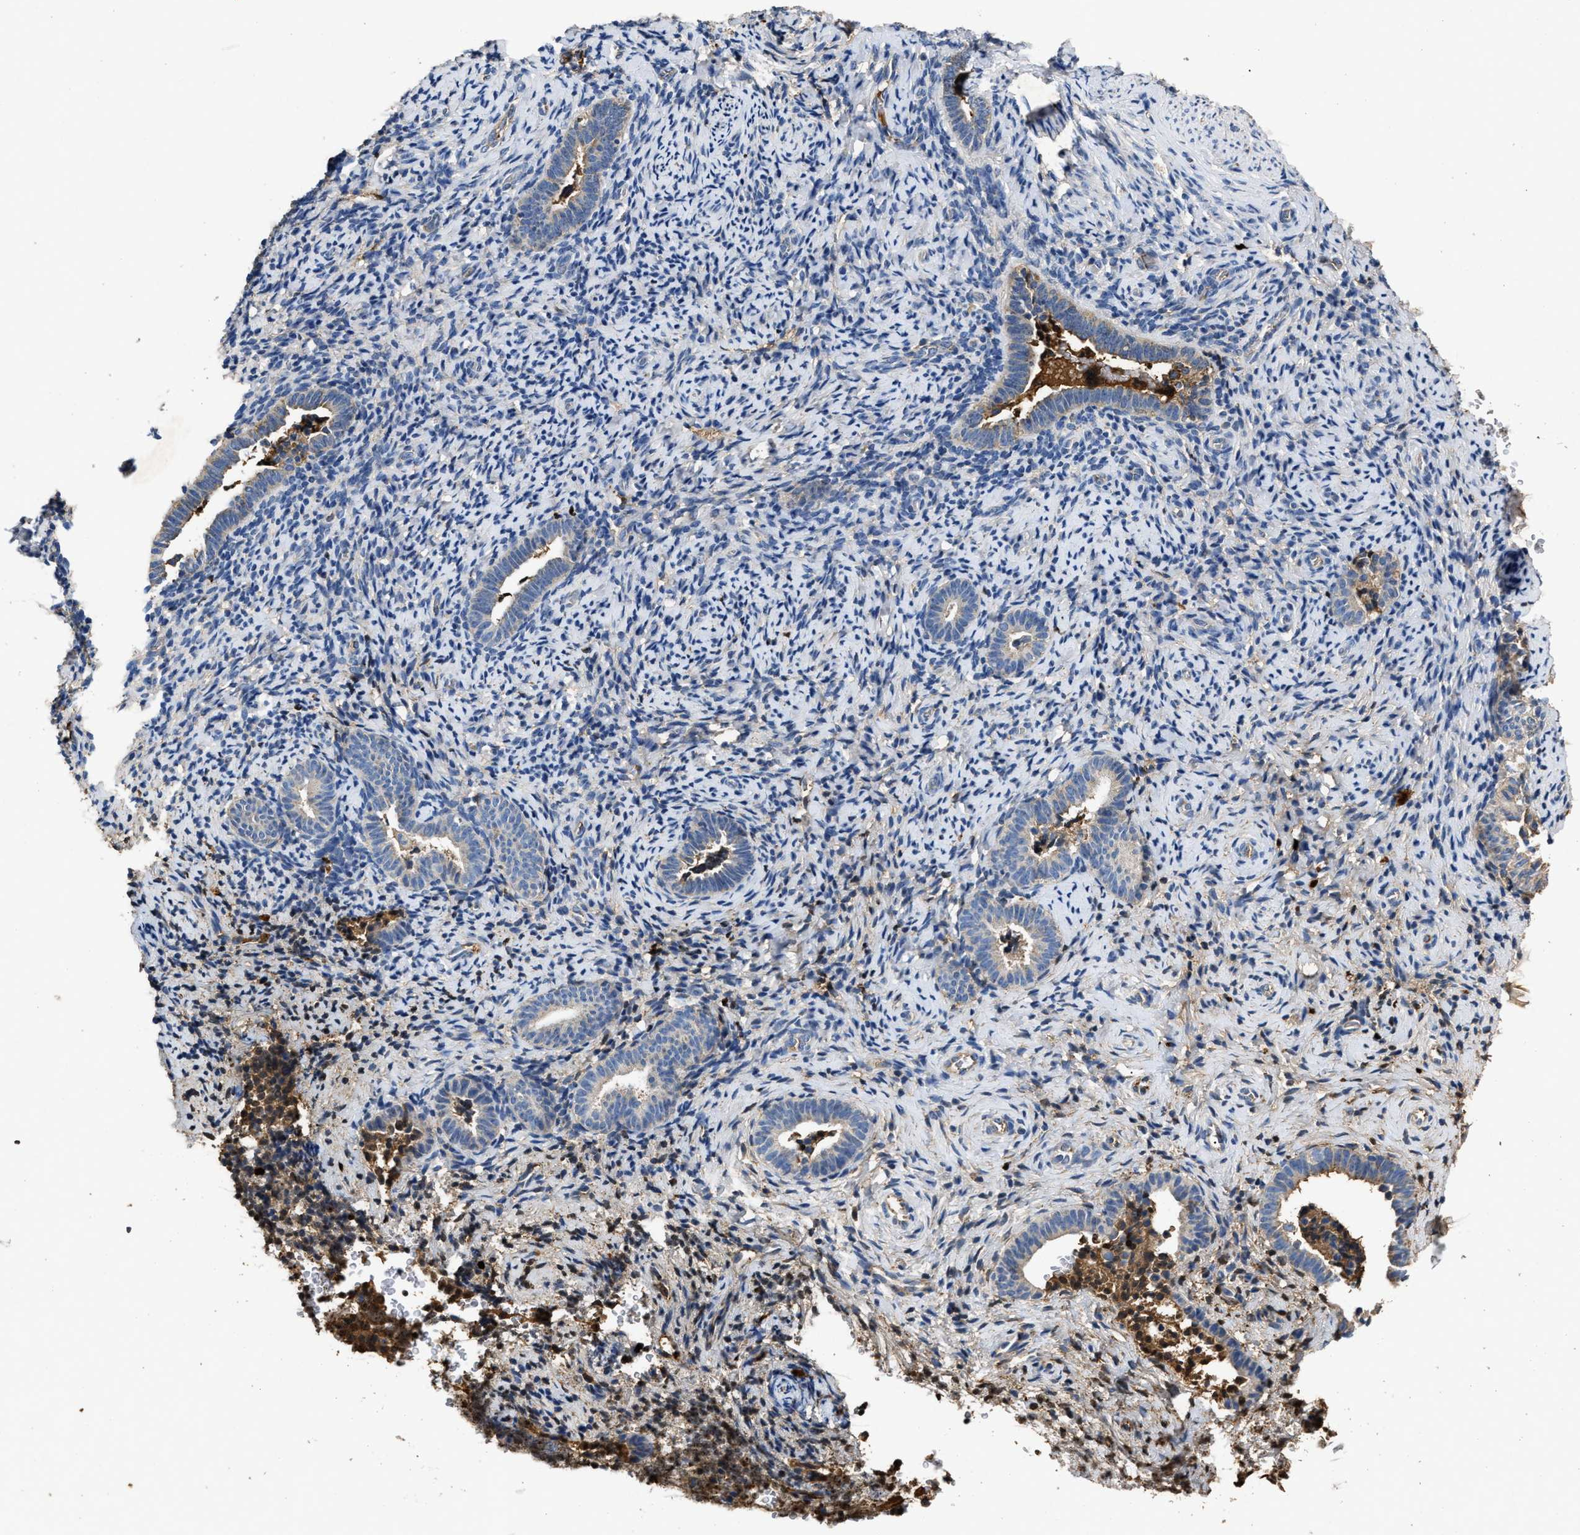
{"staining": {"intensity": "negative", "quantity": "none", "location": "none"}, "tissue": "endometrium", "cell_type": "Cells in endometrial stroma", "image_type": "normal", "snomed": [{"axis": "morphology", "description": "Normal tissue, NOS"}, {"axis": "topography", "description": "Endometrium"}], "caption": "A high-resolution photomicrograph shows immunohistochemistry staining of benign endometrium, which shows no significant expression in cells in endometrial stroma.", "gene": "C3", "patient": {"sex": "female", "age": 51}}